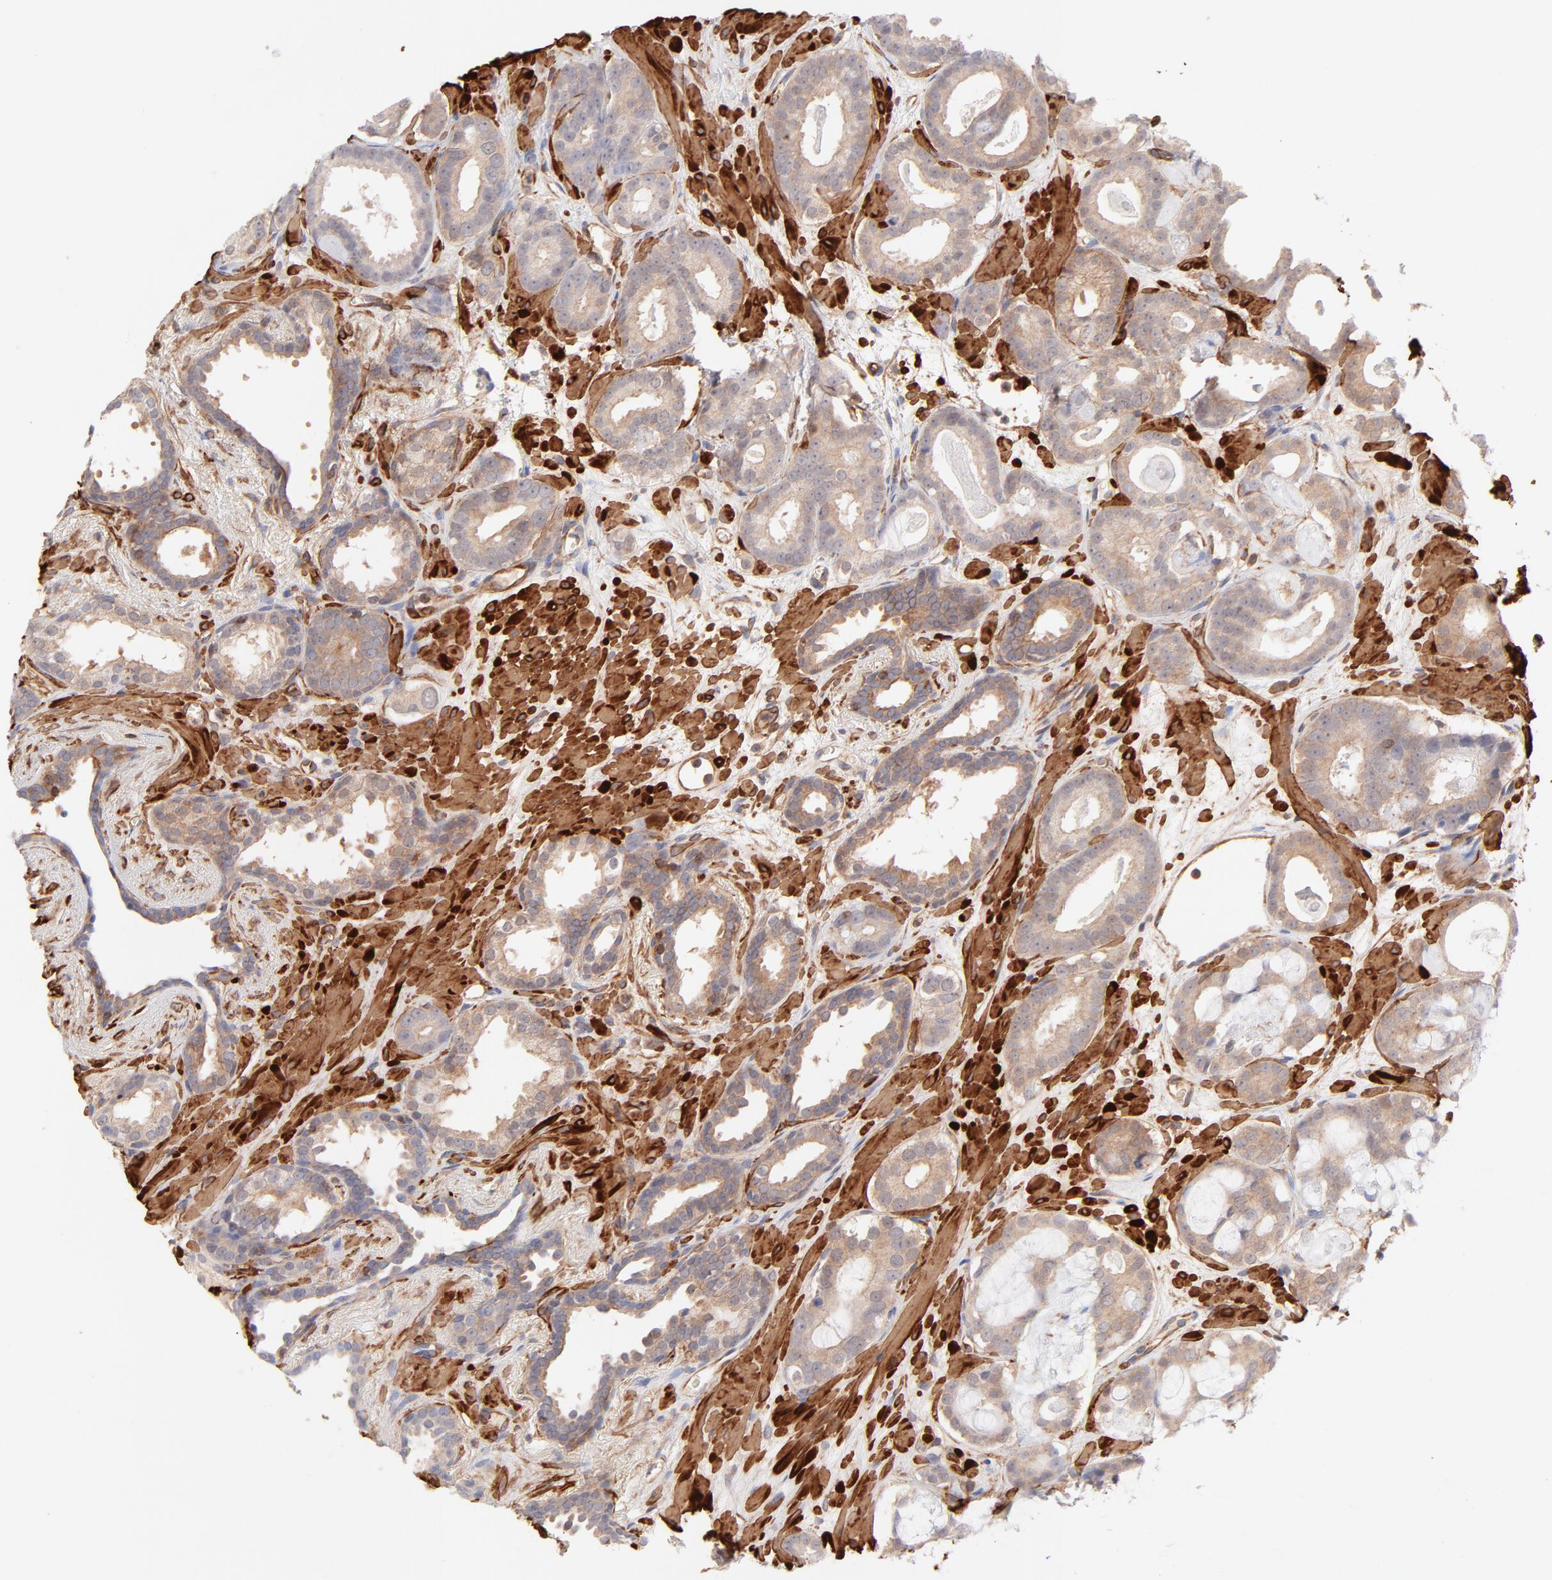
{"staining": {"intensity": "weak", "quantity": ">75%", "location": "cytoplasmic/membranous"}, "tissue": "prostate cancer", "cell_type": "Tumor cells", "image_type": "cancer", "snomed": [{"axis": "morphology", "description": "Adenocarcinoma, Low grade"}, {"axis": "topography", "description": "Prostate"}], "caption": "The micrograph reveals staining of prostate cancer, revealing weak cytoplasmic/membranous protein expression (brown color) within tumor cells.", "gene": "LDLRAP1", "patient": {"sex": "male", "age": 57}}